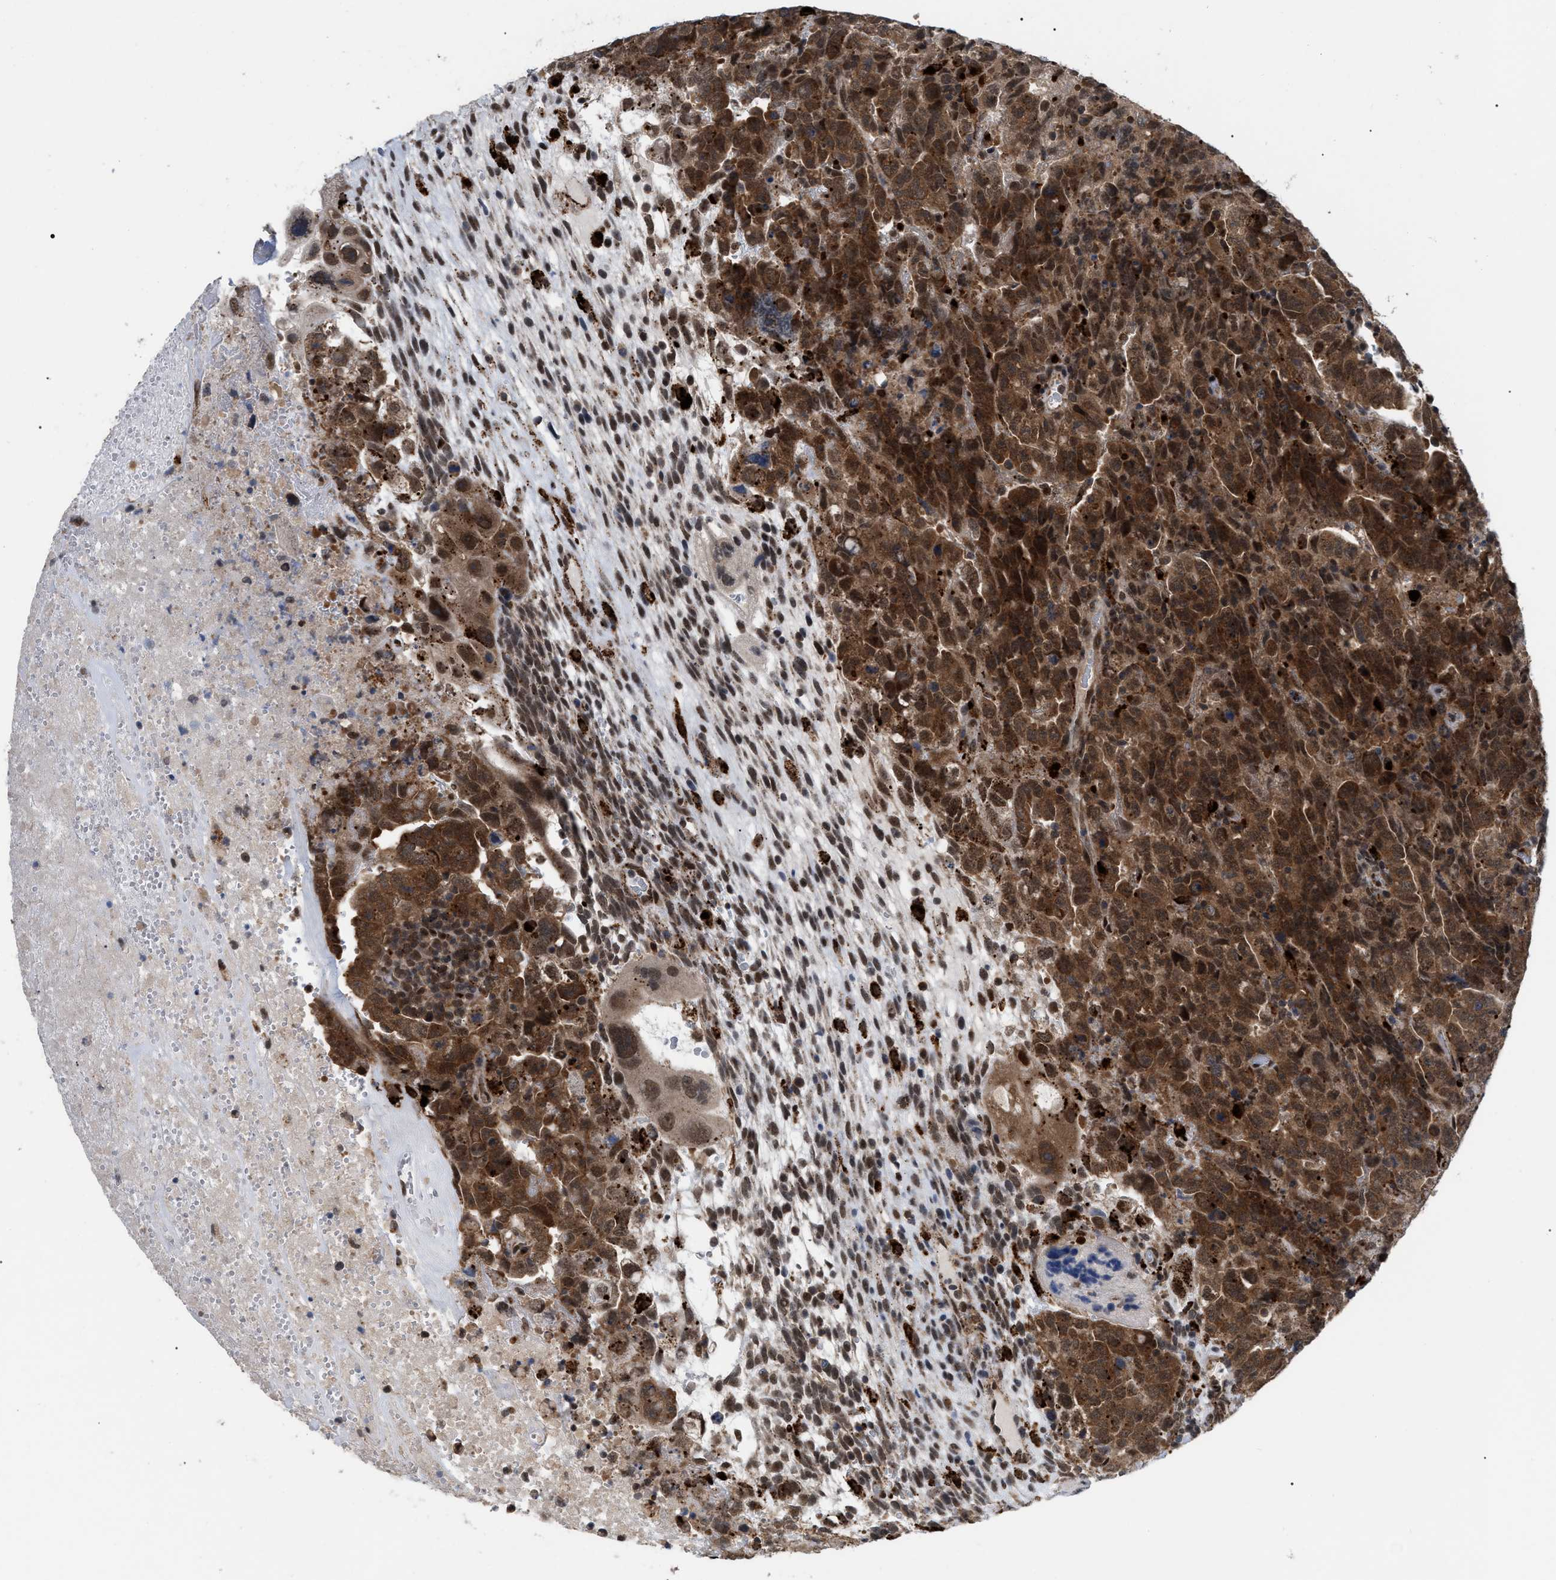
{"staining": {"intensity": "strong", "quantity": ">75%", "location": "cytoplasmic/membranous,nuclear"}, "tissue": "testis cancer", "cell_type": "Tumor cells", "image_type": "cancer", "snomed": [{"axis": "morphology", "description": "Carcinoma, Embryonal, NOS"}, {"axis": "topography", "description": "Testis"}], "caption": "Protein staining of testis cancer tissue demonstrates strong cytoplasmic/membranous and nuclear staining in about >75% of tumor cells.", "gene": "UPF1", "patient": {"sex": "male", "age": 28}}